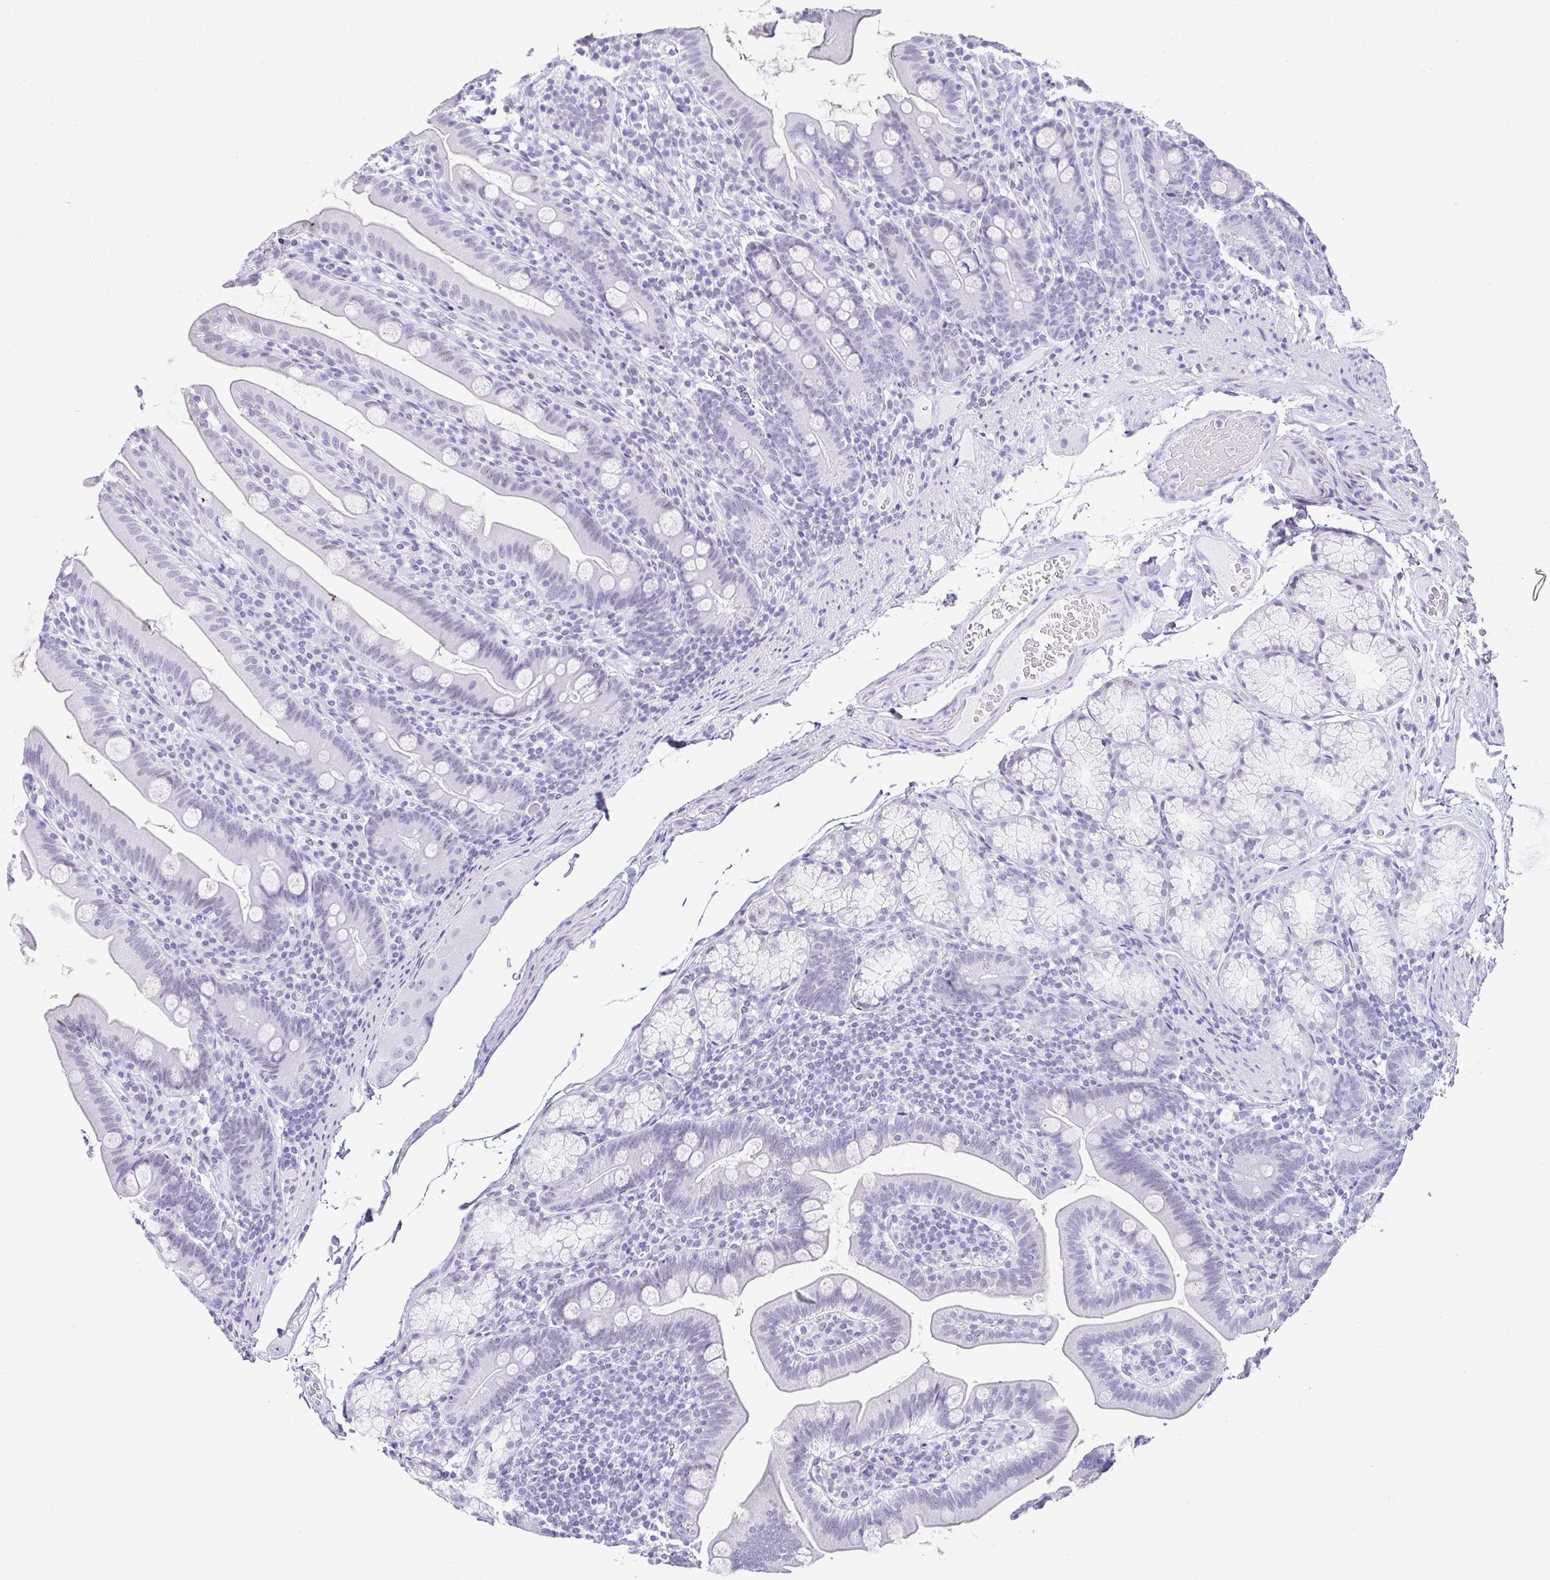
{"staining": {"intensity": "negative", "quantity": "none", "location": "none"}, "tissue": "duodenum", "cell_type": "Glandular cells", "image_type": "normal", "snomed": [{"axis": "morphology", "description": "Normal tissue, NOS"}, {"axis": "topography", "description": "Duodenum"}], "caption": "An immunohistochemistry (IHC) image of unremarkable duodenum is shown. There is no staining in glandular cells of duodenum.", "gene": "ESX1", "patient": {"sex": "female", "age": 67}}